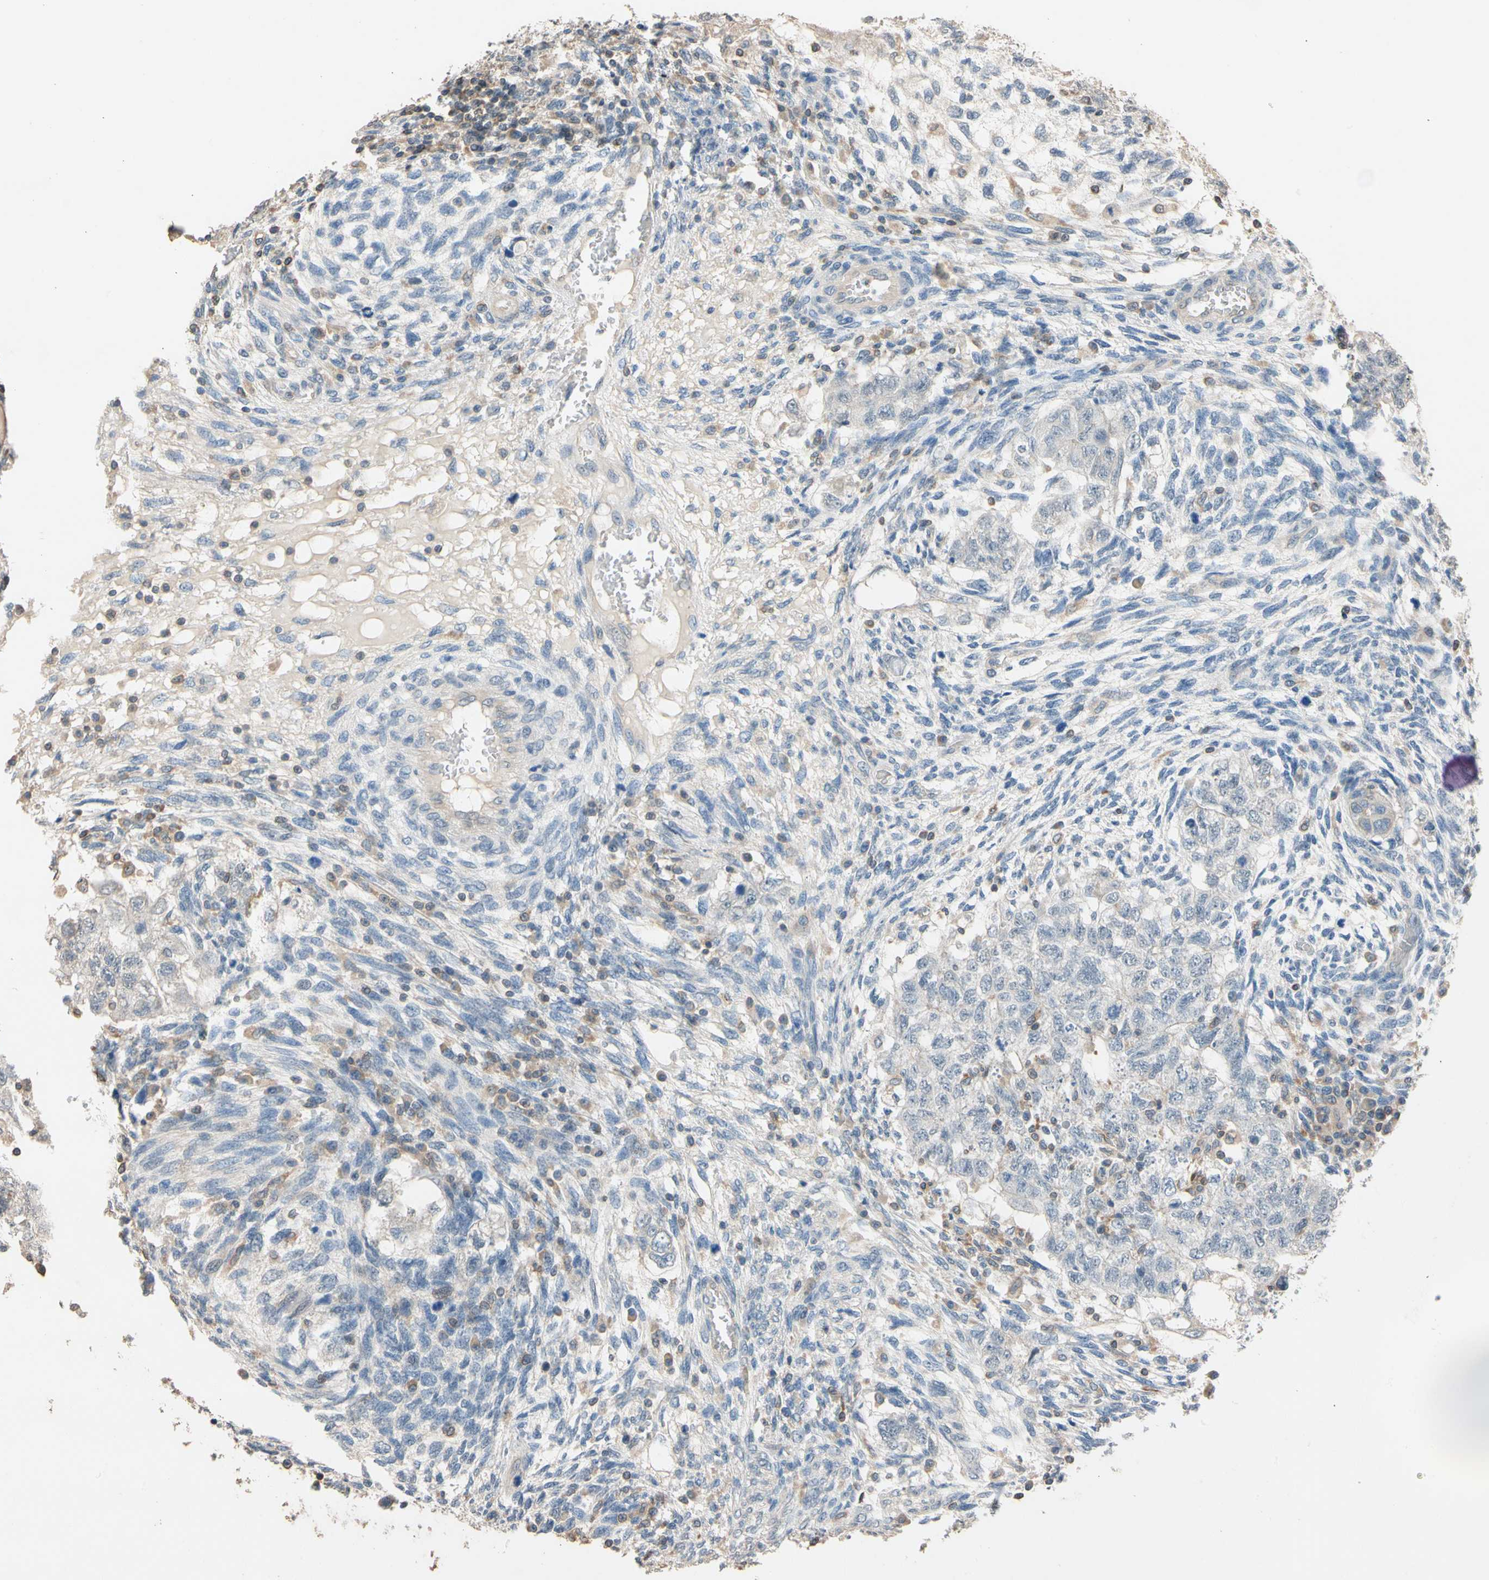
{"staining": {"intensity": "negative", "quantity": "none", "location": "none"}, "tissue": "testis cancer", "cell_type": "Tumor cells", "image_type": "cancer", "snomed": [{"axis": "morphology", "description": "Normal tissue, NOS"}, {"axis": "morphology", "description": "Carcinoma, Embryonal, NOS"}, {"axis": "topography", "description": "Testis"}], "caption": "Tumor cells are negative for protein expression in human embryonal carcinoma (testis).", "gene": "MAP3K7", "patient": {"sex": "male", "age": 36}}